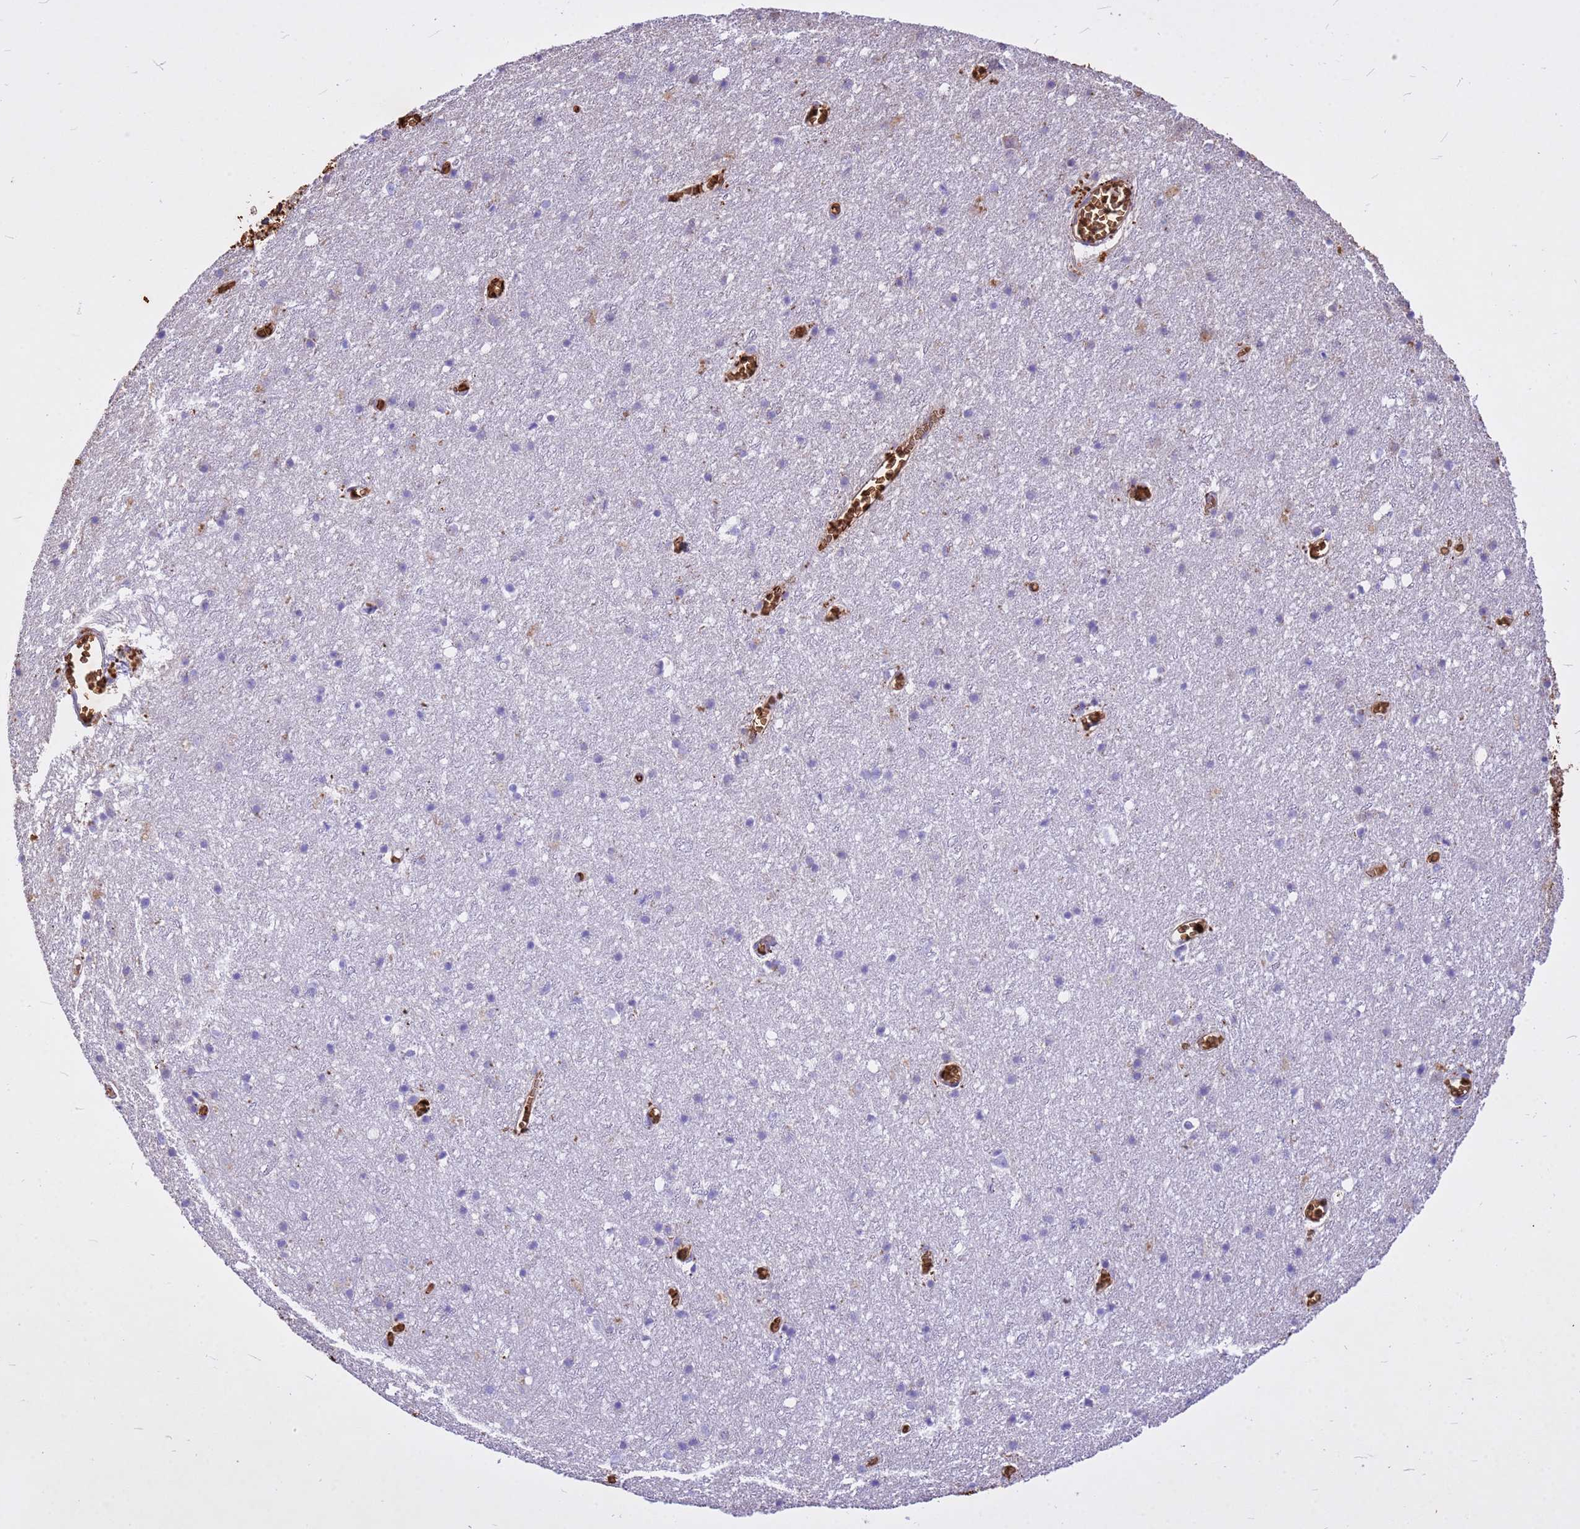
{"staining": {"intensity": "moderate", "quantity": "<25%", "location": "cytoplasmic/membranous"}, "tissue": "cerebral cortex", "cell_type": "Endothelial cells", "image_type": "normal", "snomed": [{"axis": "morphology", "description": "Normal tissue, NOS"}, {"axis": "topography", "description": "Cerebral cortex"}], "caption": "Immunohistochemical staining of unremarkable cerebral cortex displays moderate cytoplasmic/membranous protein positivity in about <25% of endothelial cells. (DAB IHC with brightfield microscopy, high magnification).", "gene": "HBA1", "patient": {"sex": "female", "age": 64}}